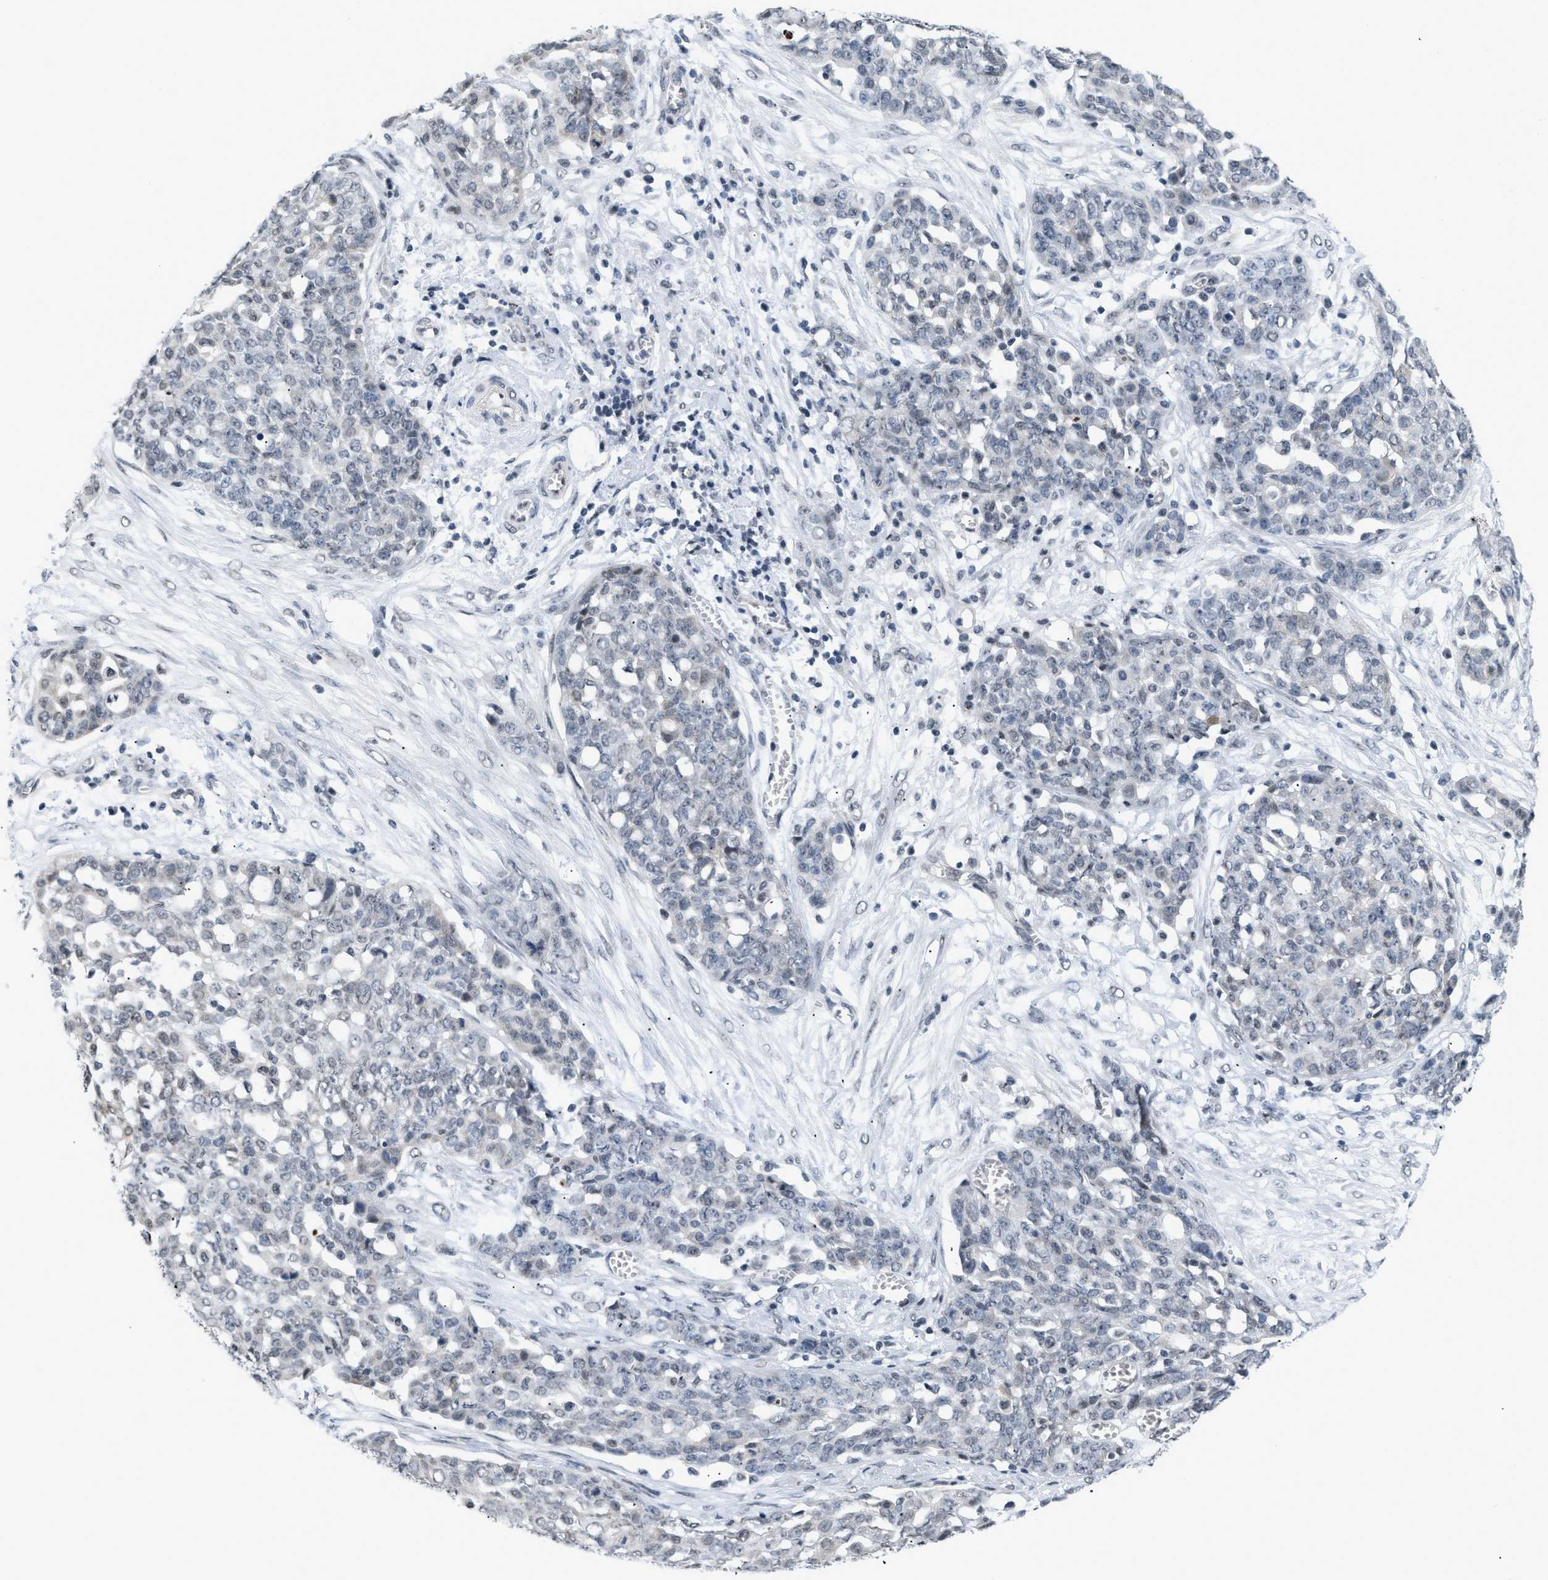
{"staining": {"intensity": "negative", "quantity": "none", "location": "none"}, "tissue": "ovarian cancer", "cell_type": "Tumor cells", "image_type": "cancer", "snomed": [{"axis": "morphology", "description": "Cystadenocarcinoma, serous, NOS"}, {"axis": "topography", "description": "Soft tissue"}, {"axis": "topography", "description": "Ovary"}], "caption": "A micrograph of human ovarian cancer (serous cystadenocarcinoma) is negative for staining in tumor cells. Brightfield microscopy of immunohistochemistry (IHC) stained with DAB (3,3'-diaminobenzidine) (brown) and hematoxylin (blue), captured at high magnification.", "gene": "RAF1", "patient": {"sex": "female", "age": 57}}